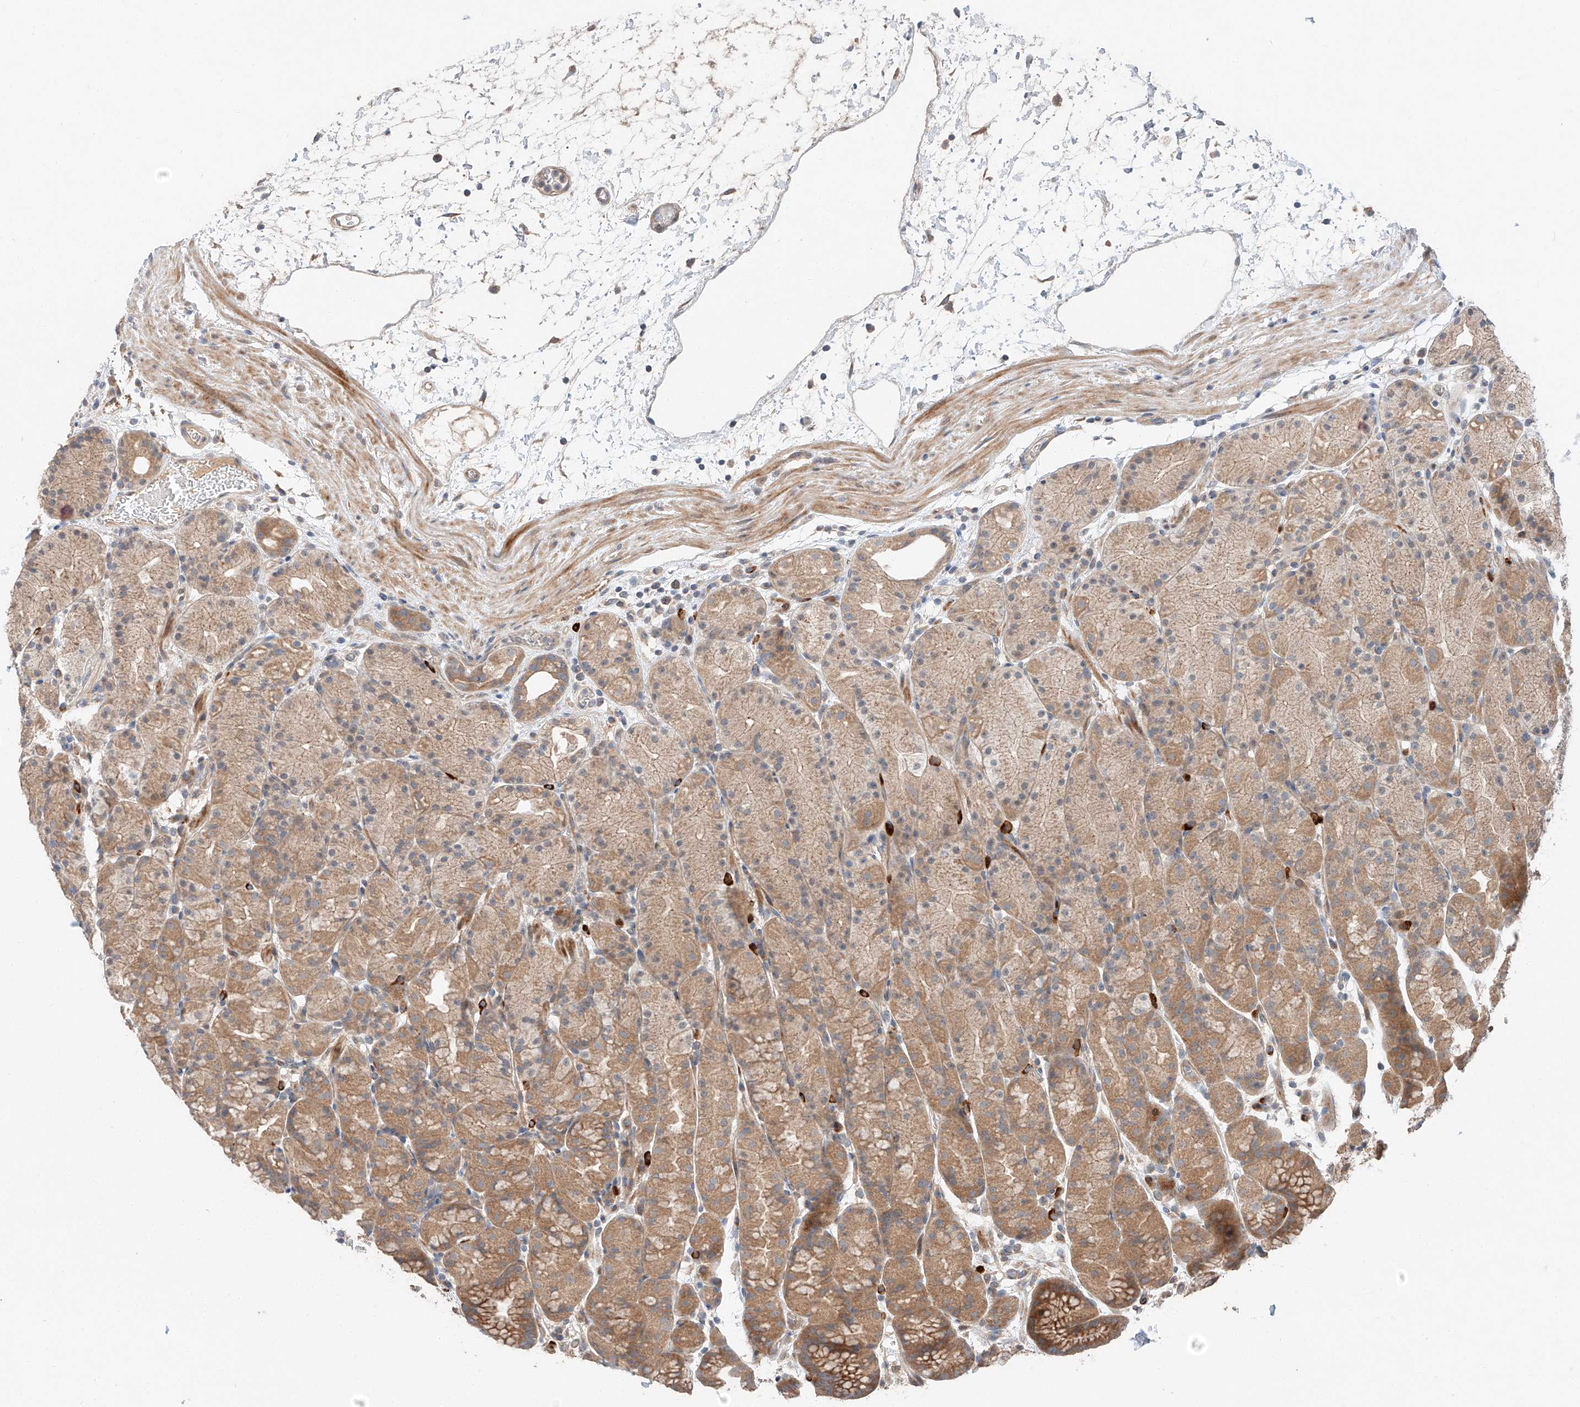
{"staining": {"intensity": "moderate", "quantity": ">75%", "location": "cytoplasmic/membranous"}, "tissue": "stomach", "cell_type": "Glandular cells", "image_type": "normal", "snomed": [{"axis": "morphology", "description": "Normal tissue, NOS"}, {"axis": "topography", "description": "Stomach, upper"}], "caption": "Stomach stained with DAB immunohistochemistry shows medium levels of moderate cytoplasmic/membranous positivity in about >75% of glandular cells. The staining is performed using DAB brown chromogen to label protein expression. The nuclei are counter-stained blue using hematoxylin.", "gene": "XPNPEP1", "patient": {"sex": "male", "age": 48}}